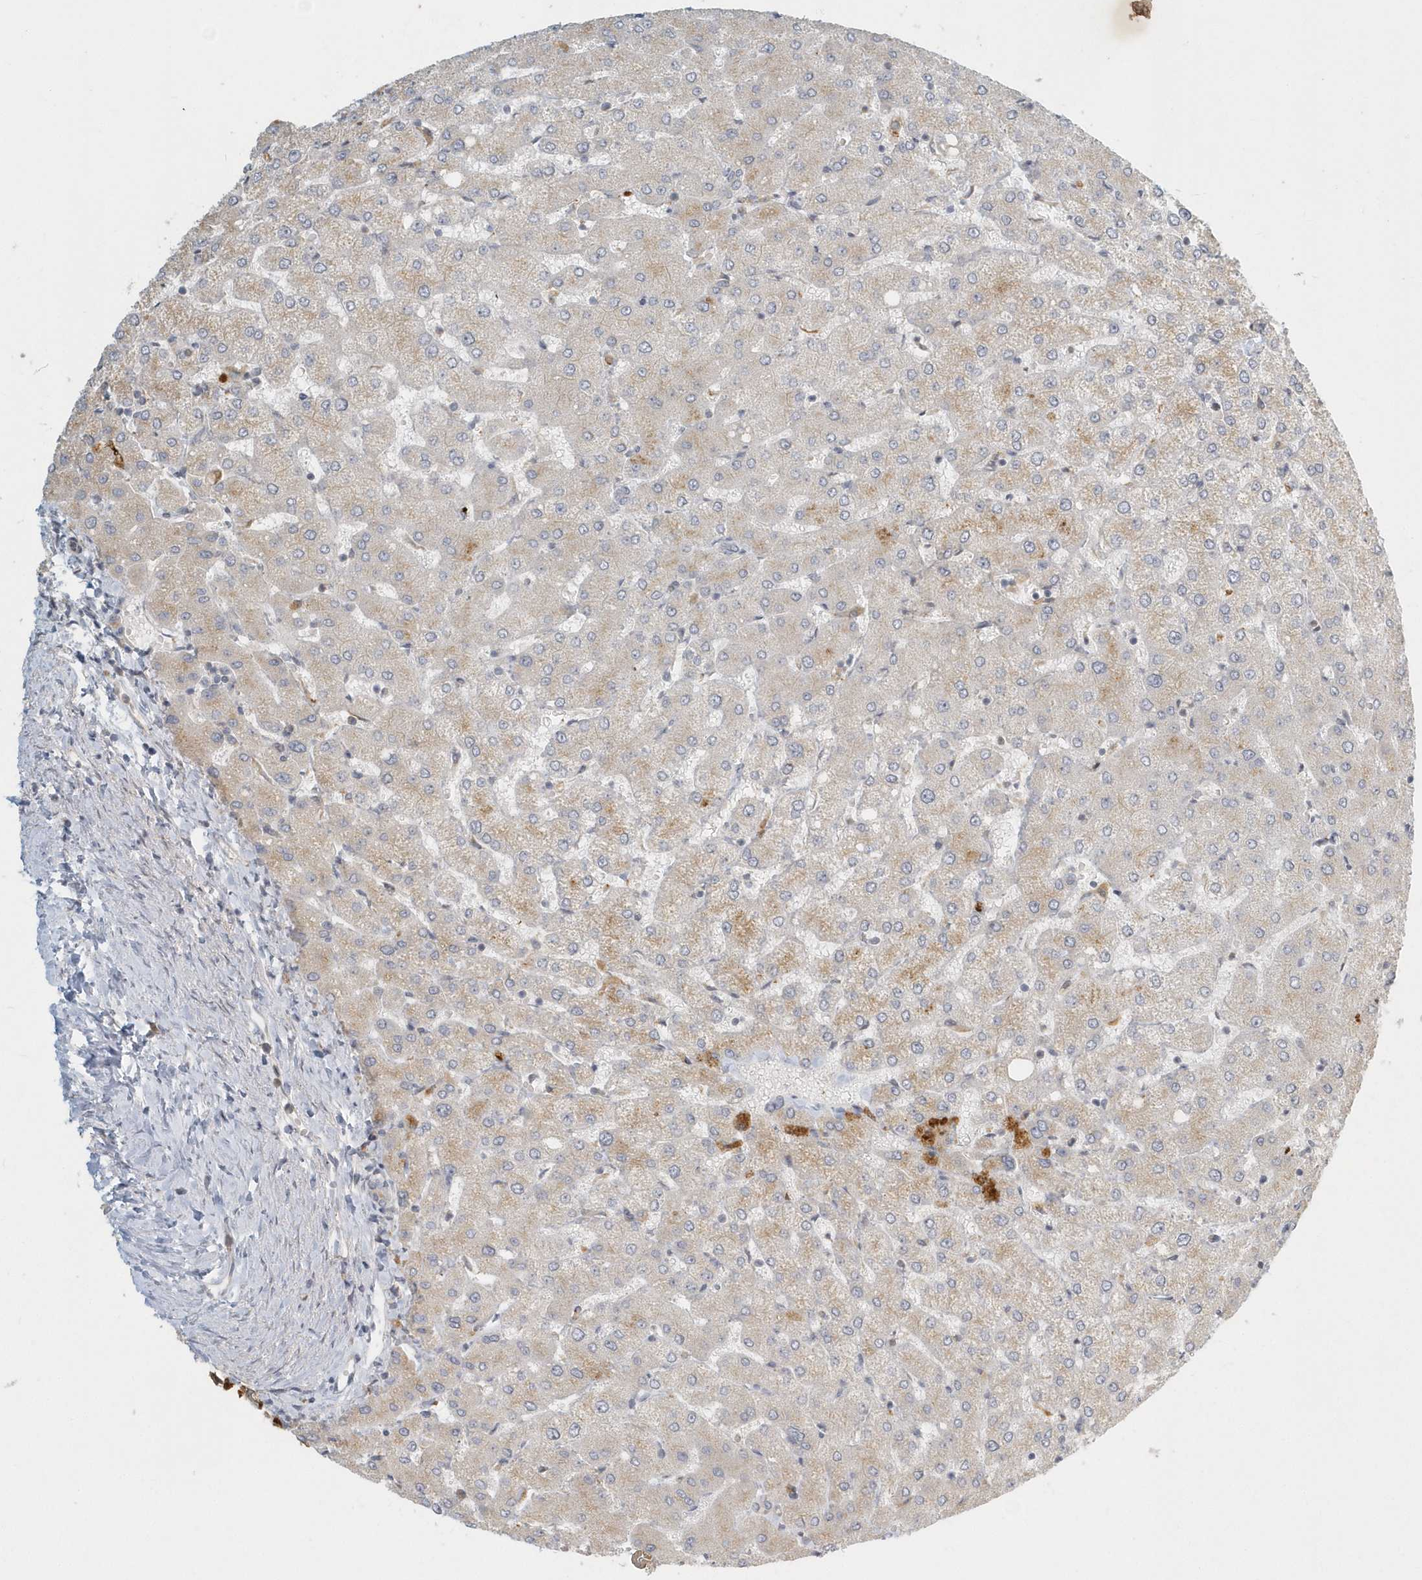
{"staining": {"intensity": "negative", "quantity": "none", "location": "none"}, "tissue": "liver", "cell_type": "Cholangiocytes", "image_type": "normal", "snomed": [{"axis": "morphology", "description": "Normal tissue, NOS"}, {"axis": "topography", "description": "Liver"}], "caption": "The histopathology image reveals no staining of cholangiocytes in unremarkable liver.", "gene": "NAPB", "patient": {"sex": "female", "age": 54}}